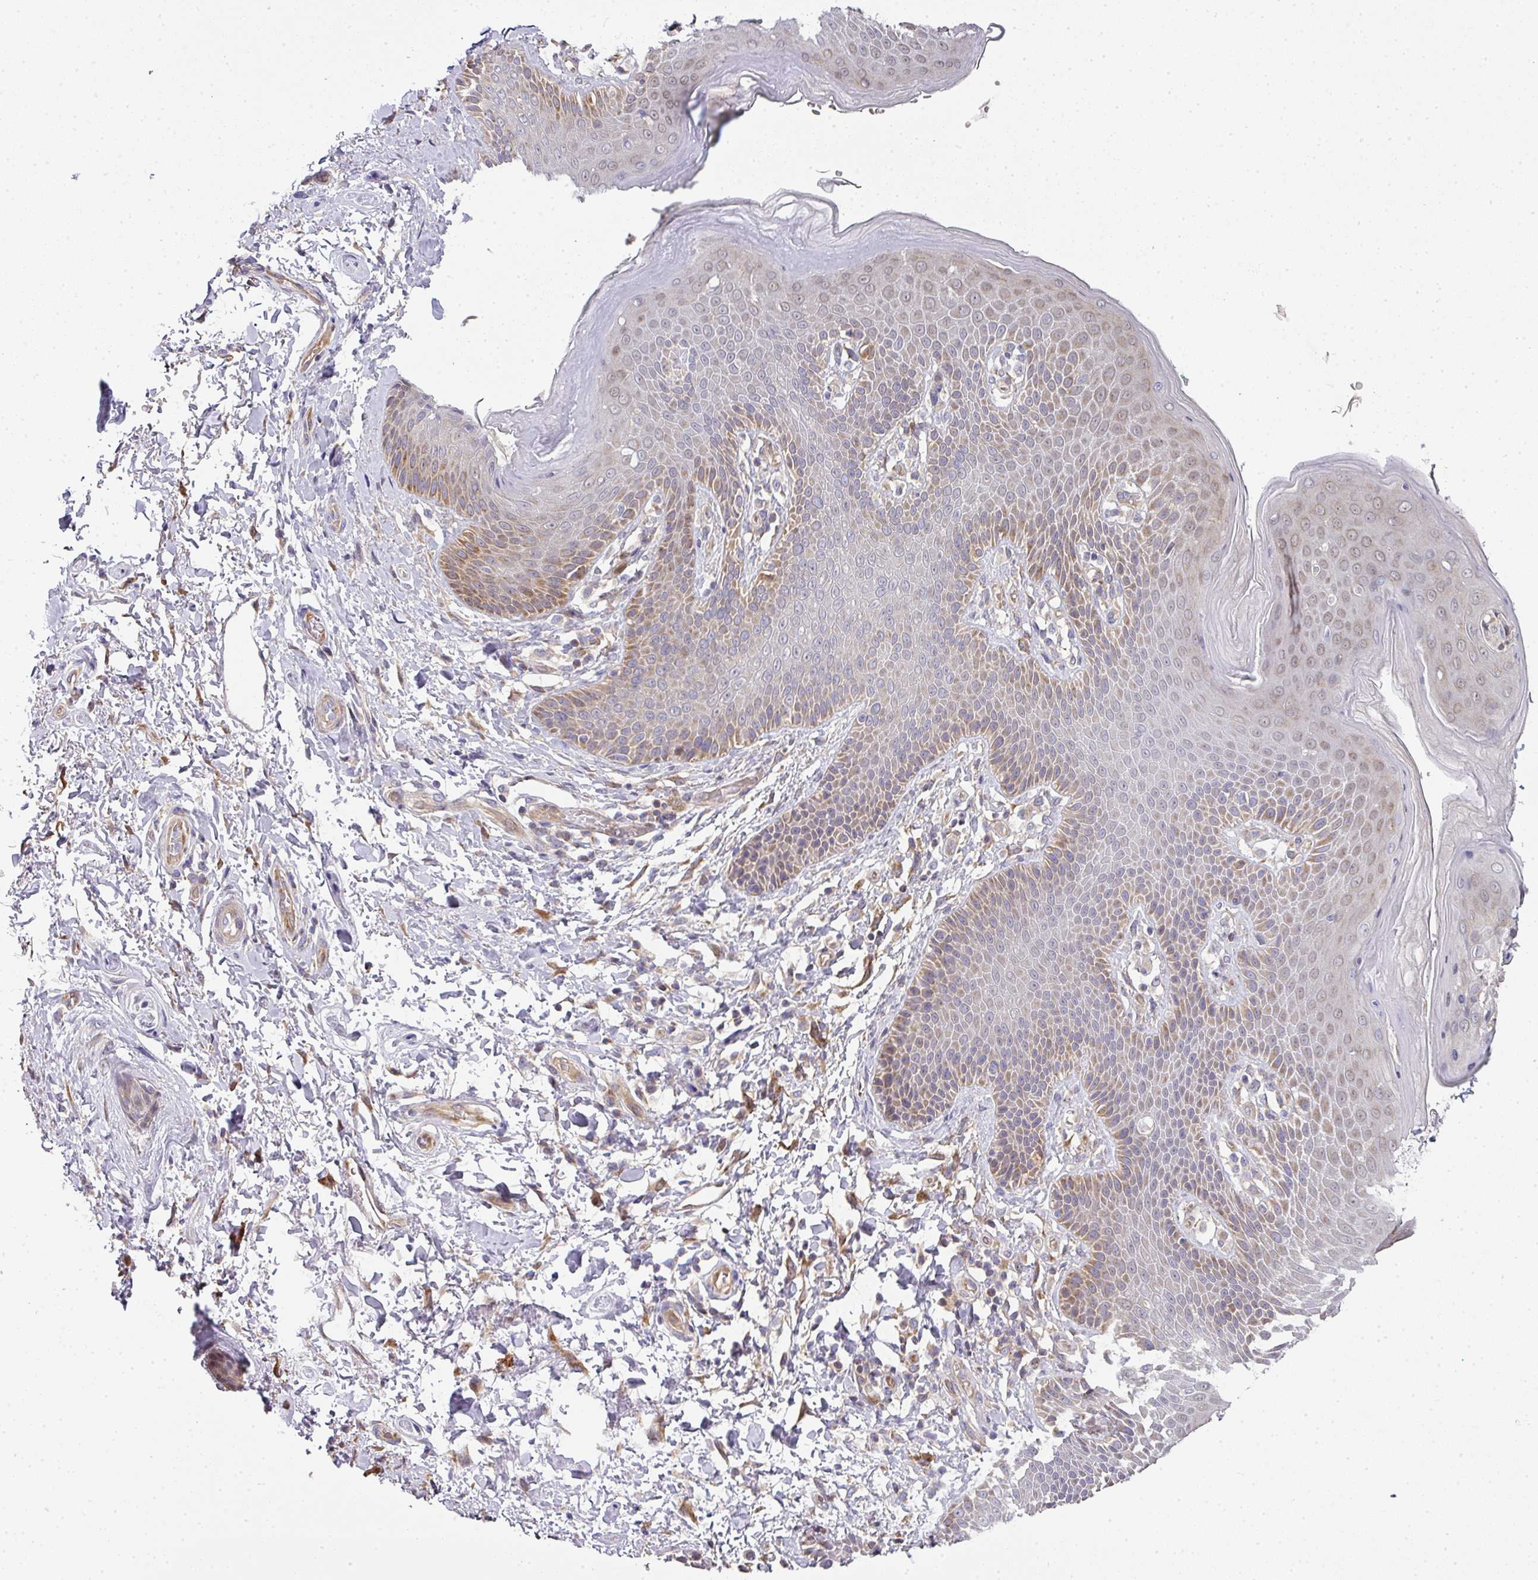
{"staining": {"intensity": "moderate", "quantity": "25%-75%", "location": "cytoplasmic/membranous"}, "tissue": "skin", "cell_type": "Epidermal cells", "image_type": "normal", "snomed": [{"axis": "morphology", "description": "Normal tissue, NOS"}, {"axis": "topography", "description": "Peripheral nerve tissue"}], "caption": "Immunohistochemical staining of normal skin exhibits medium levels of moderate cytoplasmic/membranous positivity in about 25%-75% of epidermal cells. (IHC, brightfield microscopy, high magnification).", "gene": "STK35", "patient": {"sex": "male", "age": 51}}